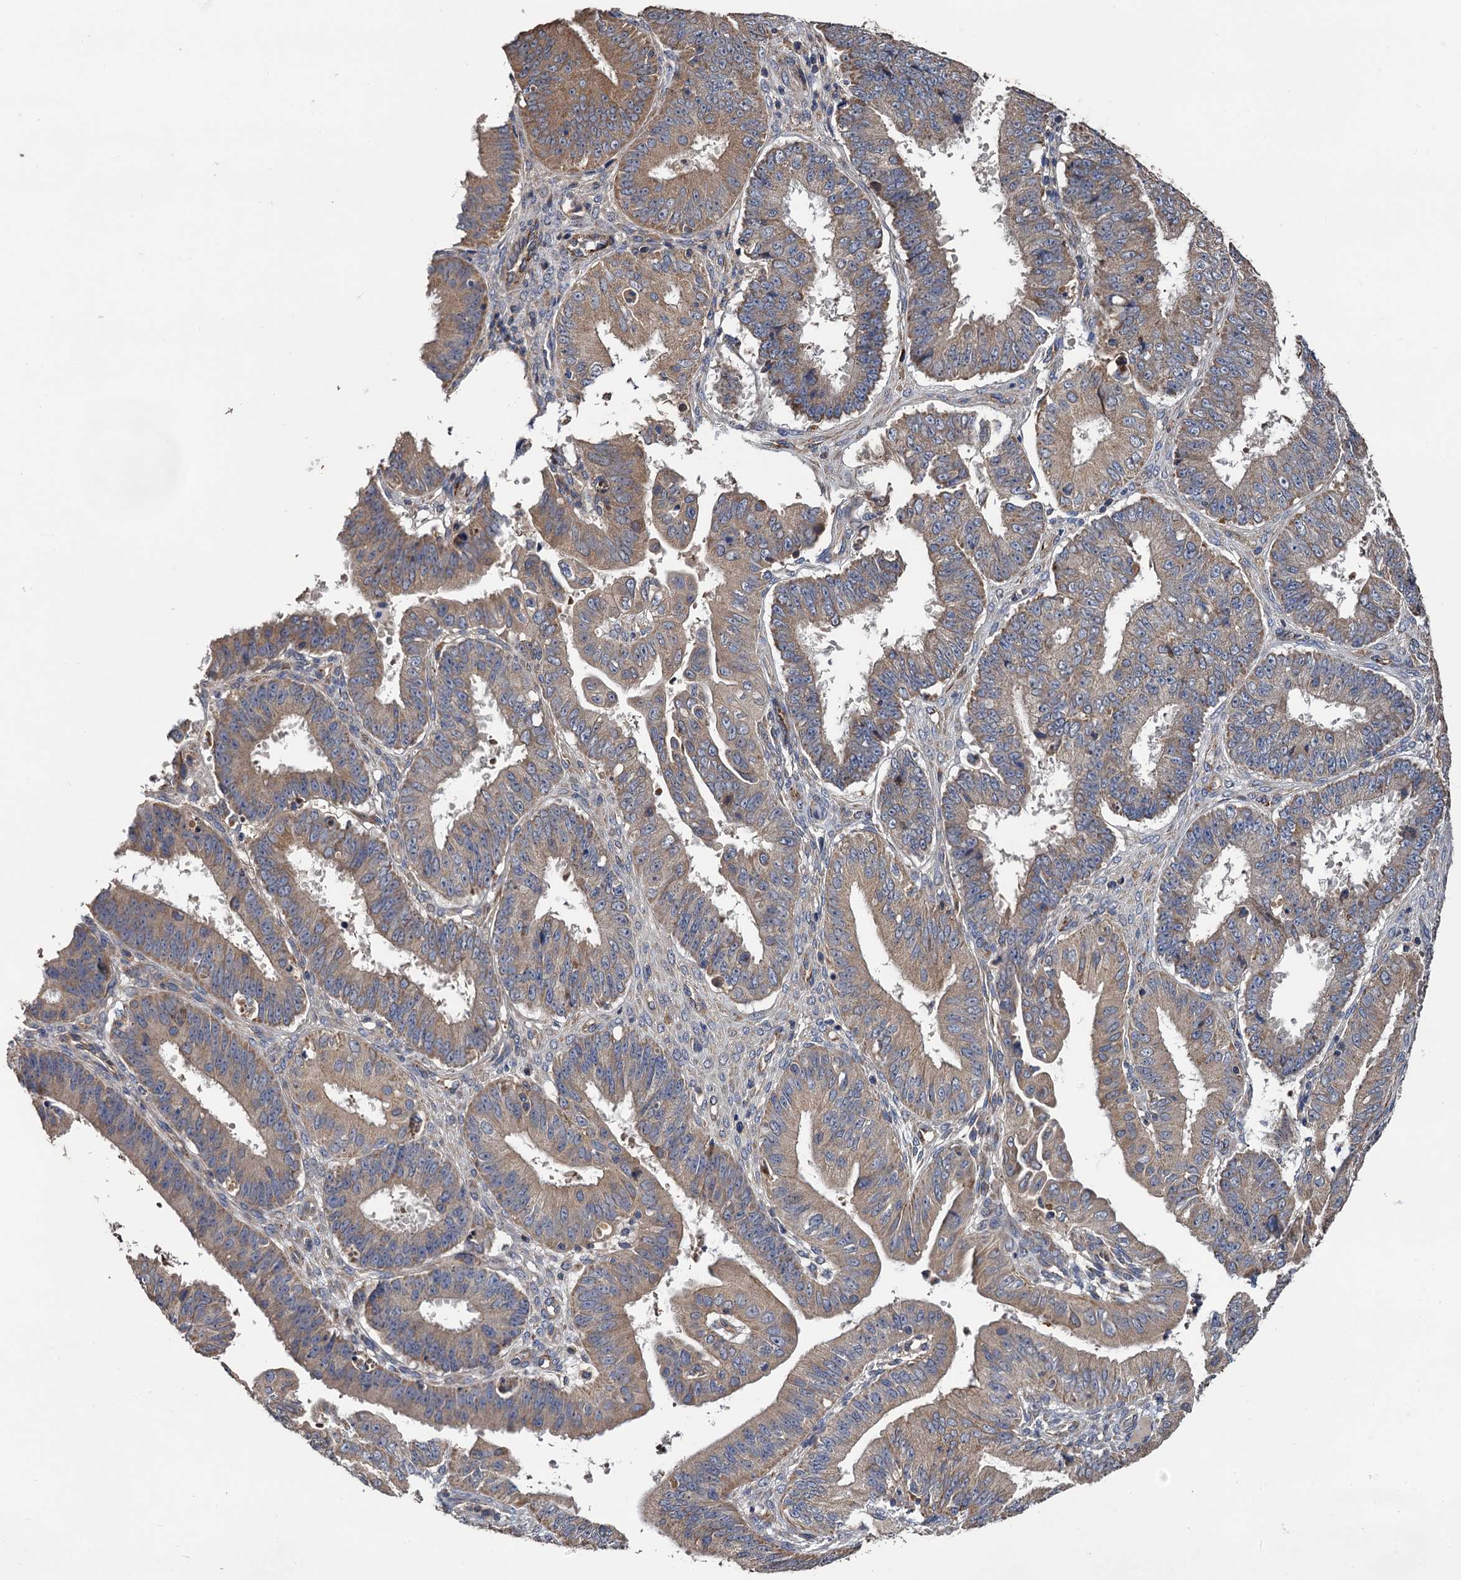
{"staining": {"intensity": "moderate", "quantity": ">75%", "location": "cytoplasmic/membranous"}, "tissue": "ovarian cancer", "cell_type": "Tumor cells", "image_type": "cancer", "snomed": [{"axis": "morphology", "description": "Carcinoma, endometroid"}, {"axis": "topography", "description": "Appendix"}, {"axis": "topography", "description": "Ovary"}], "caption": "Immunohistochemistry of human ovarian cancer displays medium levels of moderate cytoplasmic/membranous staining in about >75% of tumor cells. (DAB (3,3'-diaminobenzidine) IHC, brown staining for protein, blue staining for nuclei).", "gene": "RASSF1", "patient": {"sex": "female", "age": 42}}